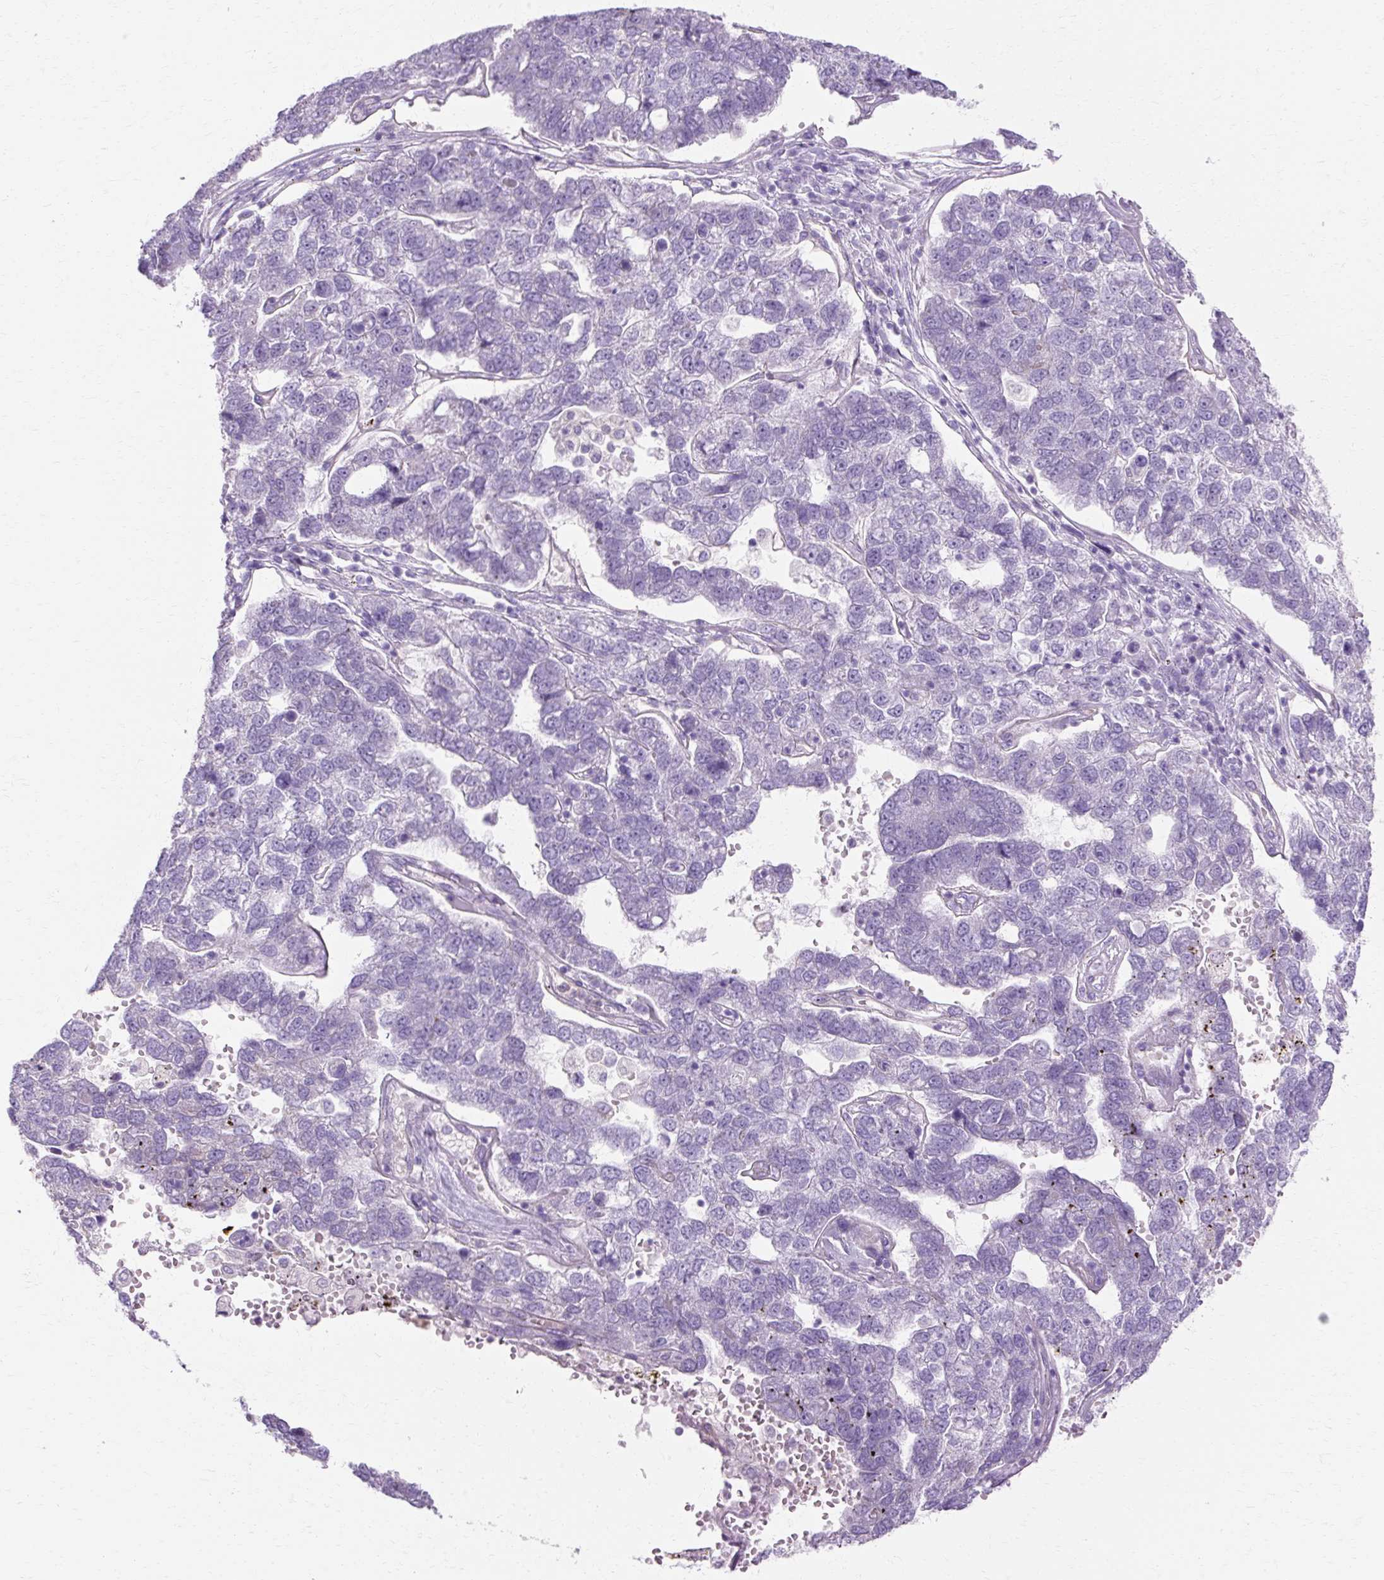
{"staining": {"intensity": "negative", "quantity": "none", "location": "none"}, "tissue": "pancreatic cancer", "cell_type": "Tumor cells", "image_type": "cancer", "snomed": [{"axis": "morphology", "description": "Adenocarcinoma, NOS"}, {"axis": "topography", "description": "Pancreas"}], "caption": "Immunohistochemical staining of human adenocarcinoma (pancreatic) demonstrates no significant positivity in tumor cells. Nuclei are stained in blue.", "gene": "HSD11B1", "patient": {"sex": "female", "age": 61}}